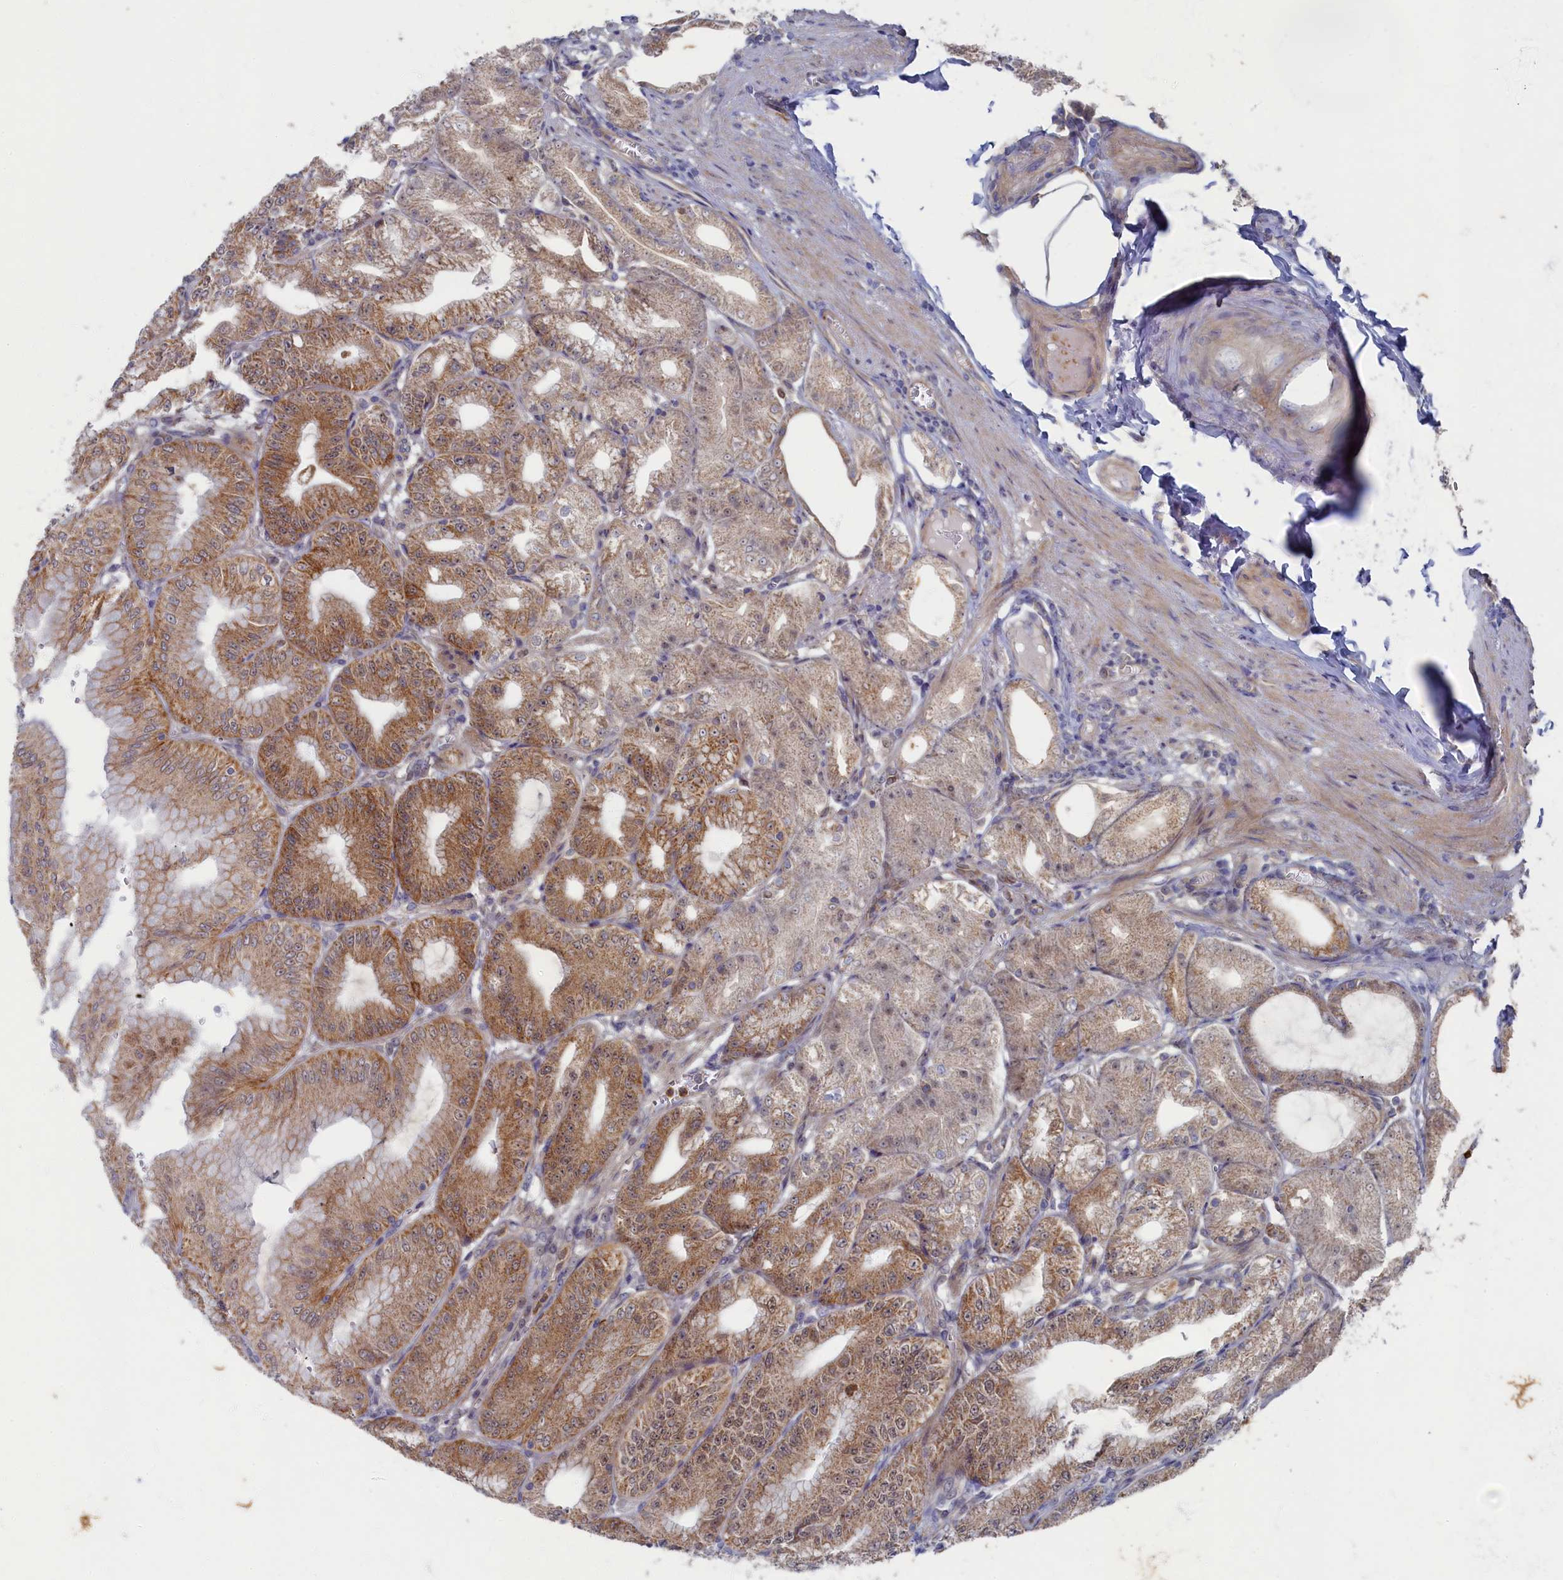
{"staining": {"intensity": "strong", "quantity": ">75%", "location": "cytoplasmic/membranous"}, "tissue": "stomach", "cell_type": "Glandular cells", "image_type": "normal", "snomed": [{"axis": "morphology", "description": "Normal tissue, NOS"}, {"axis": "topography", "description": "Stomach, lower"}], "caption": "DAB (3,3'-diaminobenzidine) immunohistochemical staining of unremarkable stomach displays strong cytoplasmic/membranous protein staining in about >75% of glandular cells.", "gene": "WDR59", "patient": {"sex": "male", "age": 71}}